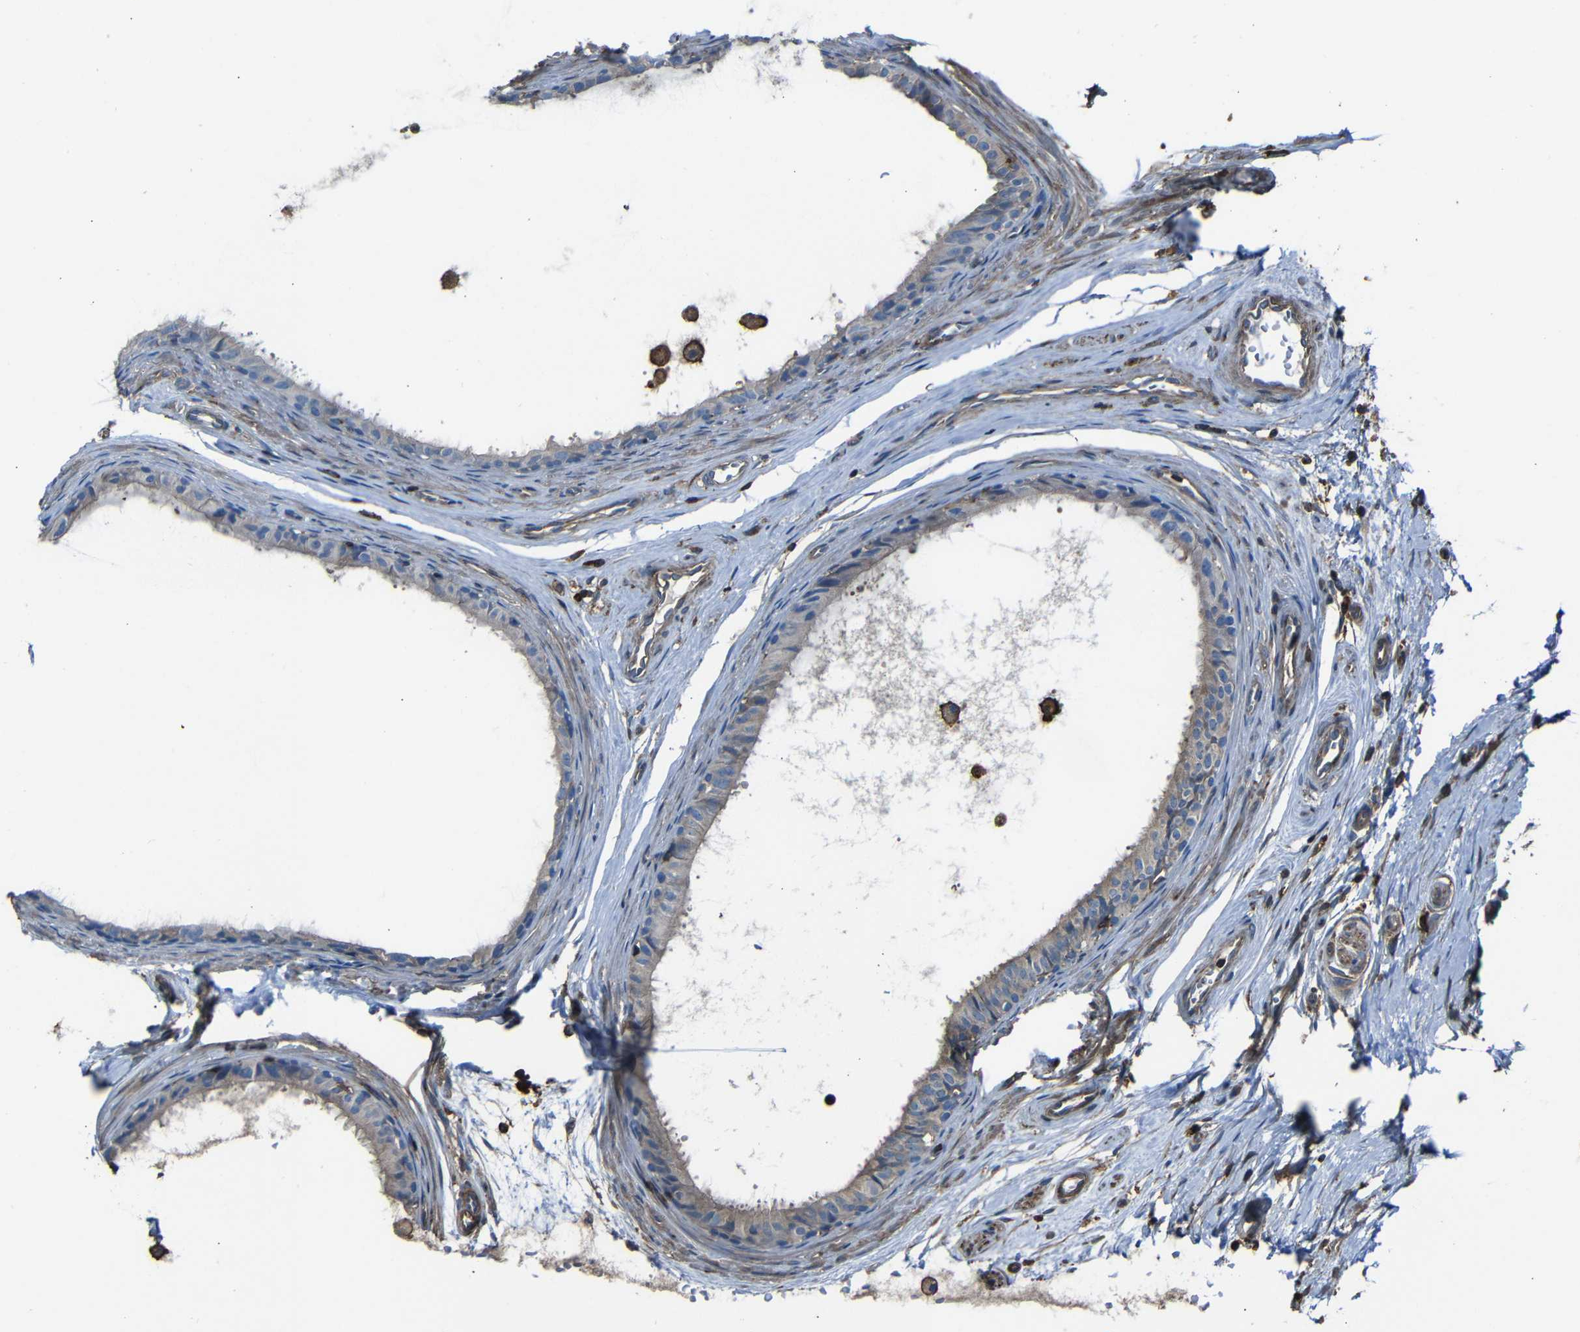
{"staining": {"intensity": "weak", "quantity": "25%-75%", "location": "cytoplasmic/membranous"}, "tissue": "epididymis", "cell_type": "Glandular cells", "image_type": "normal", "snomed": [{"axis": "morphology", "description": "Normal tissue, NOS"}, {"axis": "morphology", "description": "Inflammation, NOS"}, {"axis": "topography", "description": "Epididymis"}], "caption": "High-magnification brightfield microscopy of normal epididymis stained with DAB (brown) and counterstained with hematoxylin (blue). glandular cells exhibit weak cytoplasmic/membranous positivity is identified in approximately25%-75% of cells.", "gene": "ADGRE5", "patient": {"sex": "male", "age": 85}}